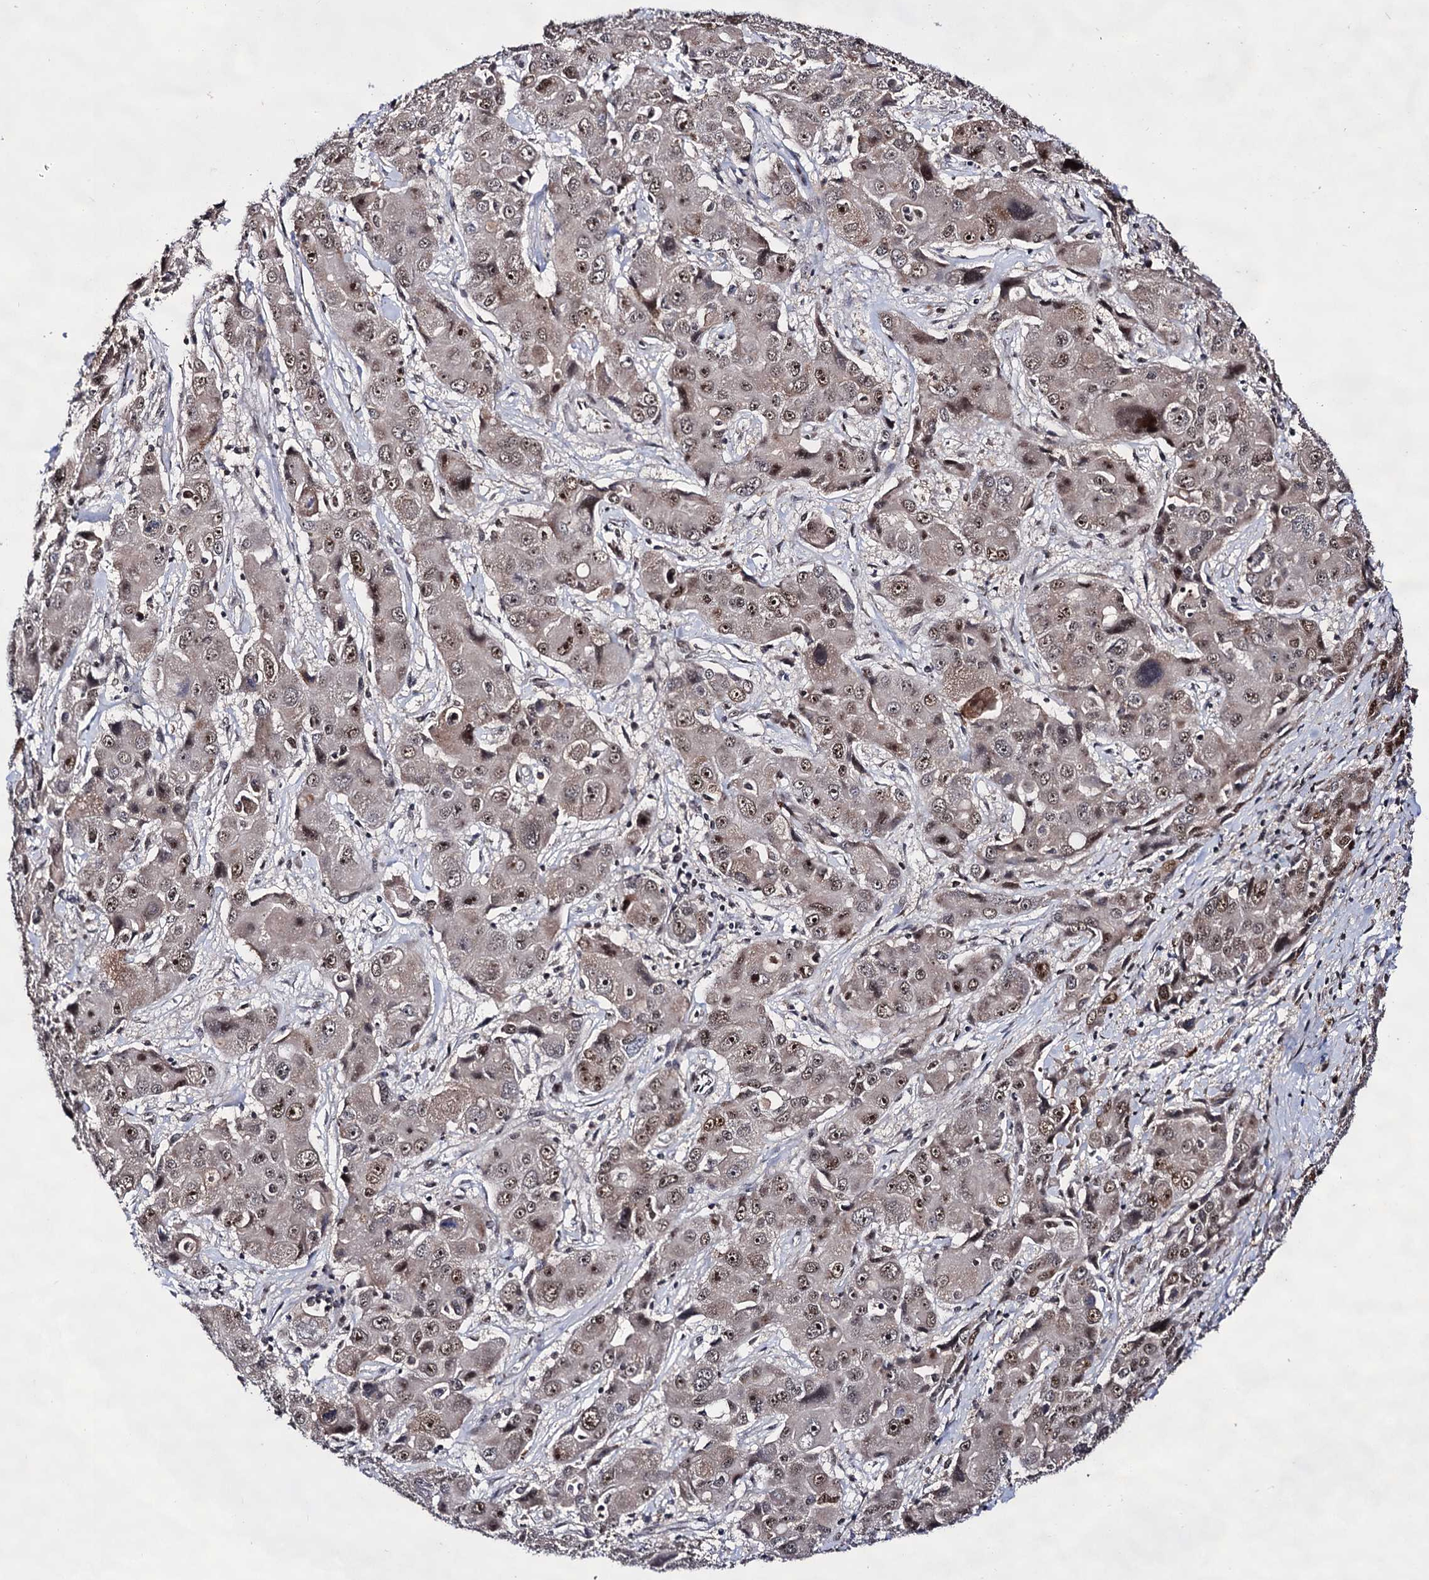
{"staining": {"intensity": "moderate", "quantity": ">75%", "location": "nuclear"}, "tissue": "liver cancer", "cell_type": "Tumor cells", "image_type": "cancer", "snomed": [{"axis": "morphology", "description": "Cholangiocarcinoma"}, {"axis": "topography", "description": "Liver"}], "caption": "Immunohistochemical staining of liver cancer (cholangiocarcinoma) demonstrates moderate nuclear protein positivity in about >75% of tumor cells.", "gene": "EXOSC10", "patient": {"sex": "male", "age": 67}}